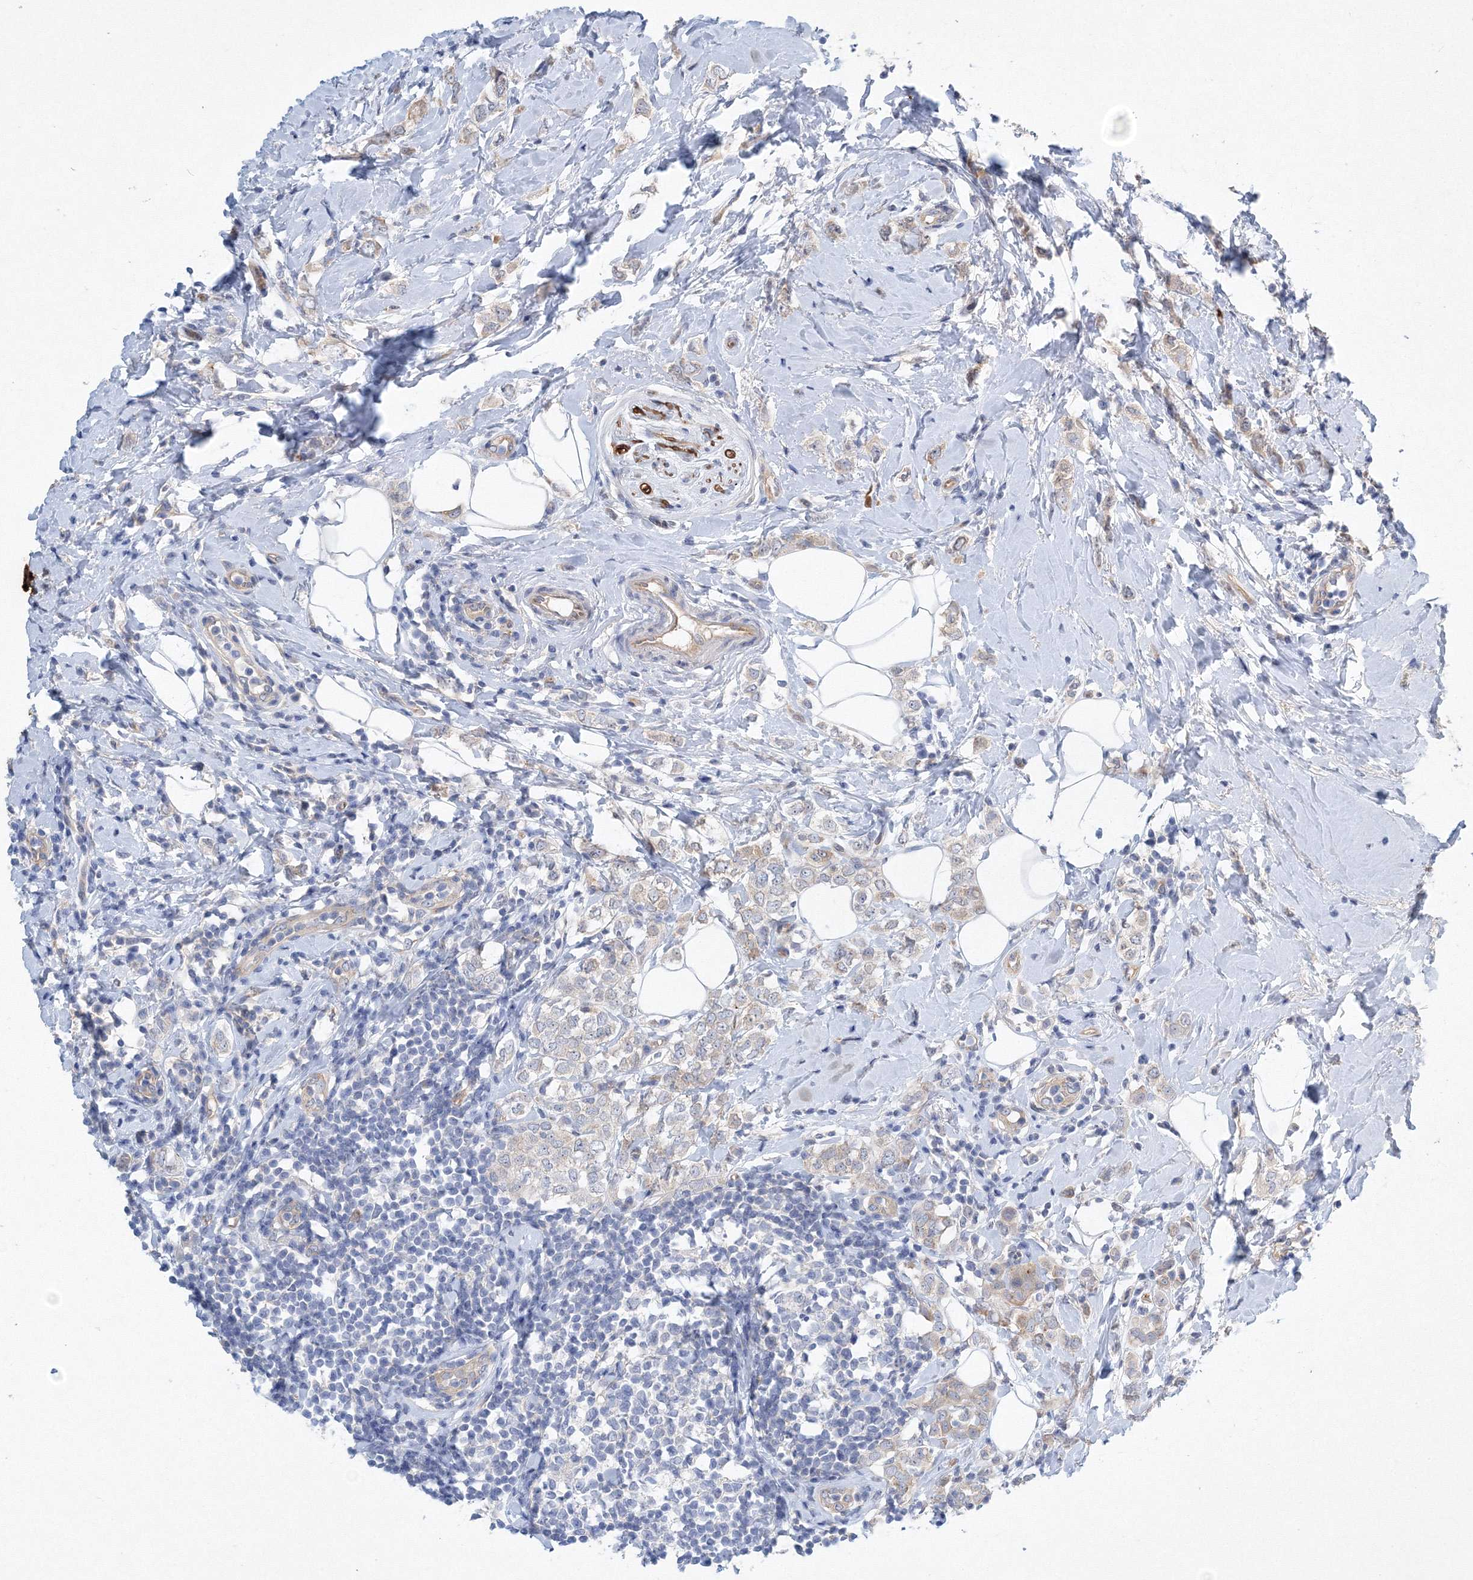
{"staining": {"intensity": "negative", "quantity": "none", "location": "none"}, "tissue": "breast cancer", "cell_type": "Tumor cells", "image_type": "cancer", "snomed": [{"axis": "morphology", "description": "Lobular carcinoma"}, {"axis": "topography", "description": "Breast"}], "caption": "High magnification brightfield microscopy of breast cancer (lobular carcinoma) stained with DAB (brown) and counterstained with hematoxylin (blue): tumor cells show no significant expression. (IHC, brightfield microscopy, high magnification).", "gene": "TANC1", "patient": {"sex": "female", "age": 47}}